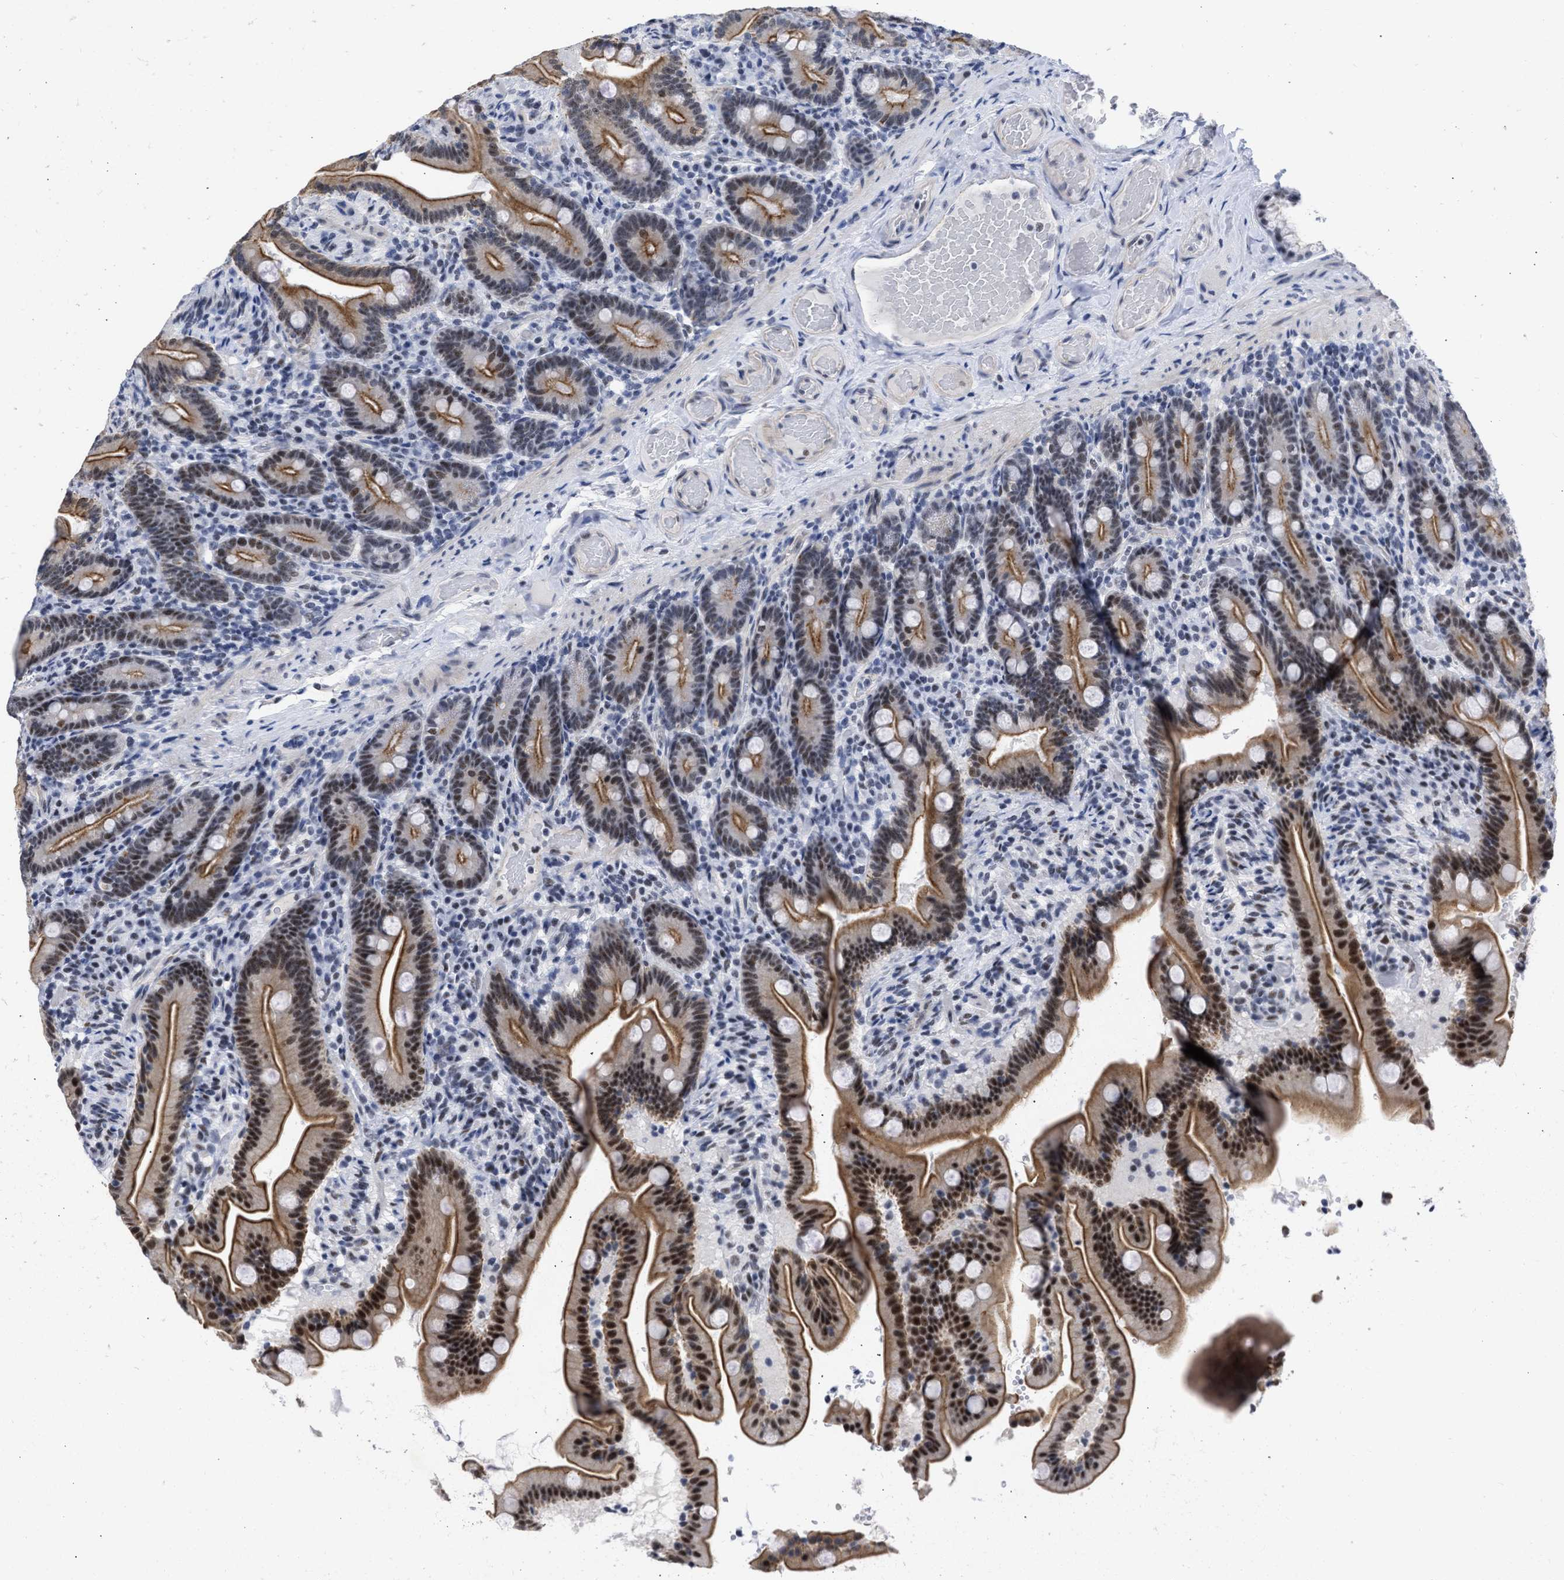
{"staining": {"intensity": "strong", "quantity": ">75%", "location": "cytoplasmic/membranous,nuclear"}, "tissue": "duodenum", "cell_type": "Glandular cells", "image_type": "normal", "snomed": [{"axis": "morphology", "description": "Normal tissue, NOS"}, {"axis": "topography", "description": "Duodenum"}], "caption": "IHC of normal duodenum shows high levels of strong cytoplasmic/membranous,nuclear expression in approximately >75% of glandular cells.", "gene": "DDX41", "patient": {"sex": "male", "age": 54}}